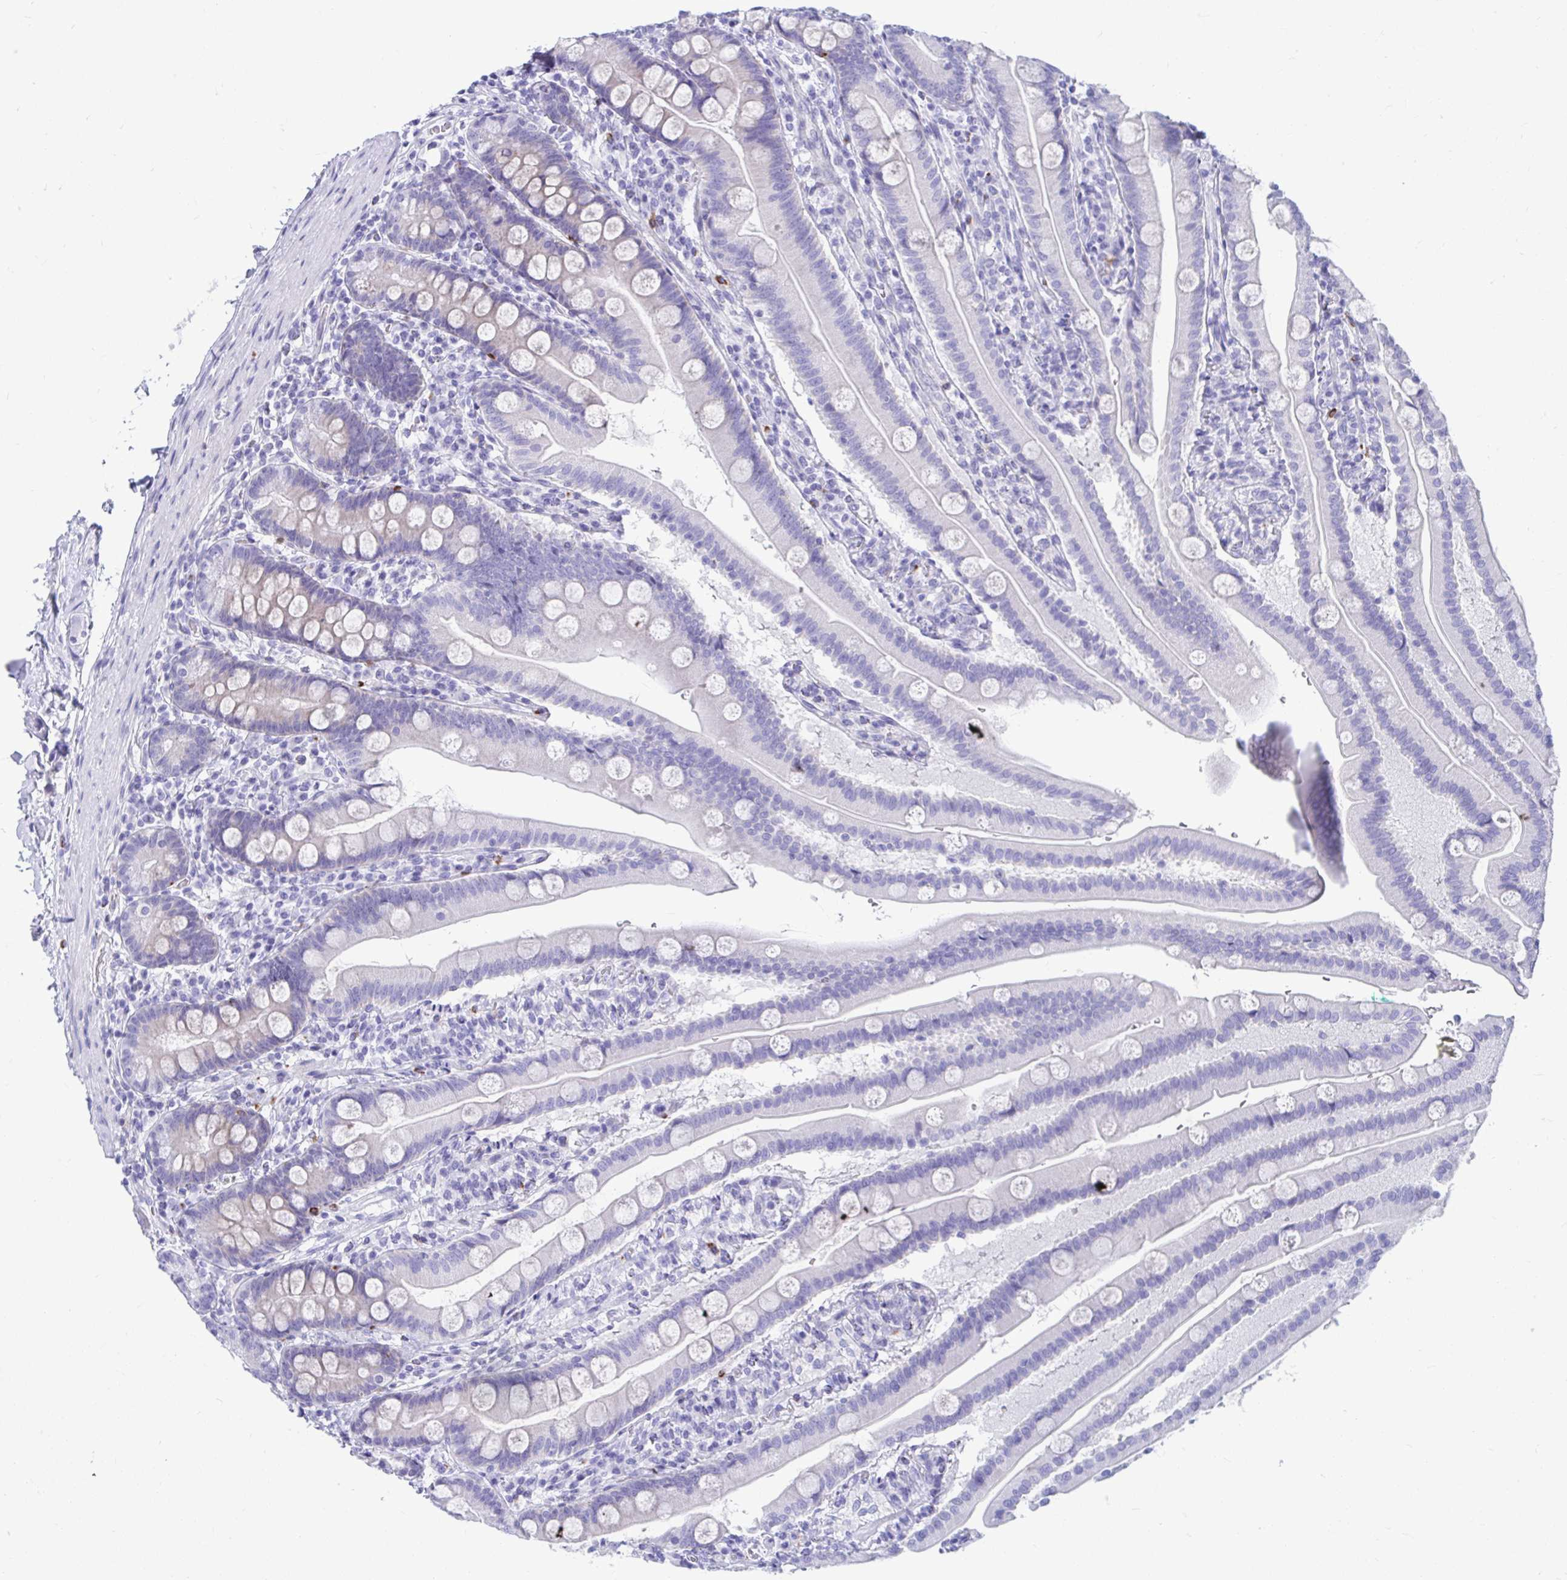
{"staining": {"intensity": "weak", "quantity": "25%-75%", "location": "cytoplasmic/membranous"}, "tissue": "duodenum", "cell_type": "Glandular cells", "image_type": "normal", "snomed": [{"axis": "morphology", "description": "Normal tissue, NOS"}, {"axis": "topography", "description": "Duodenum"}], "caption": "Glandular cells display low levels of weak cytoplasmic/membranous staining in about 25%-75% of cells in normal duodenum.", "gene": "SHISA8", "patient": {"sex": "female", "age": 67}}